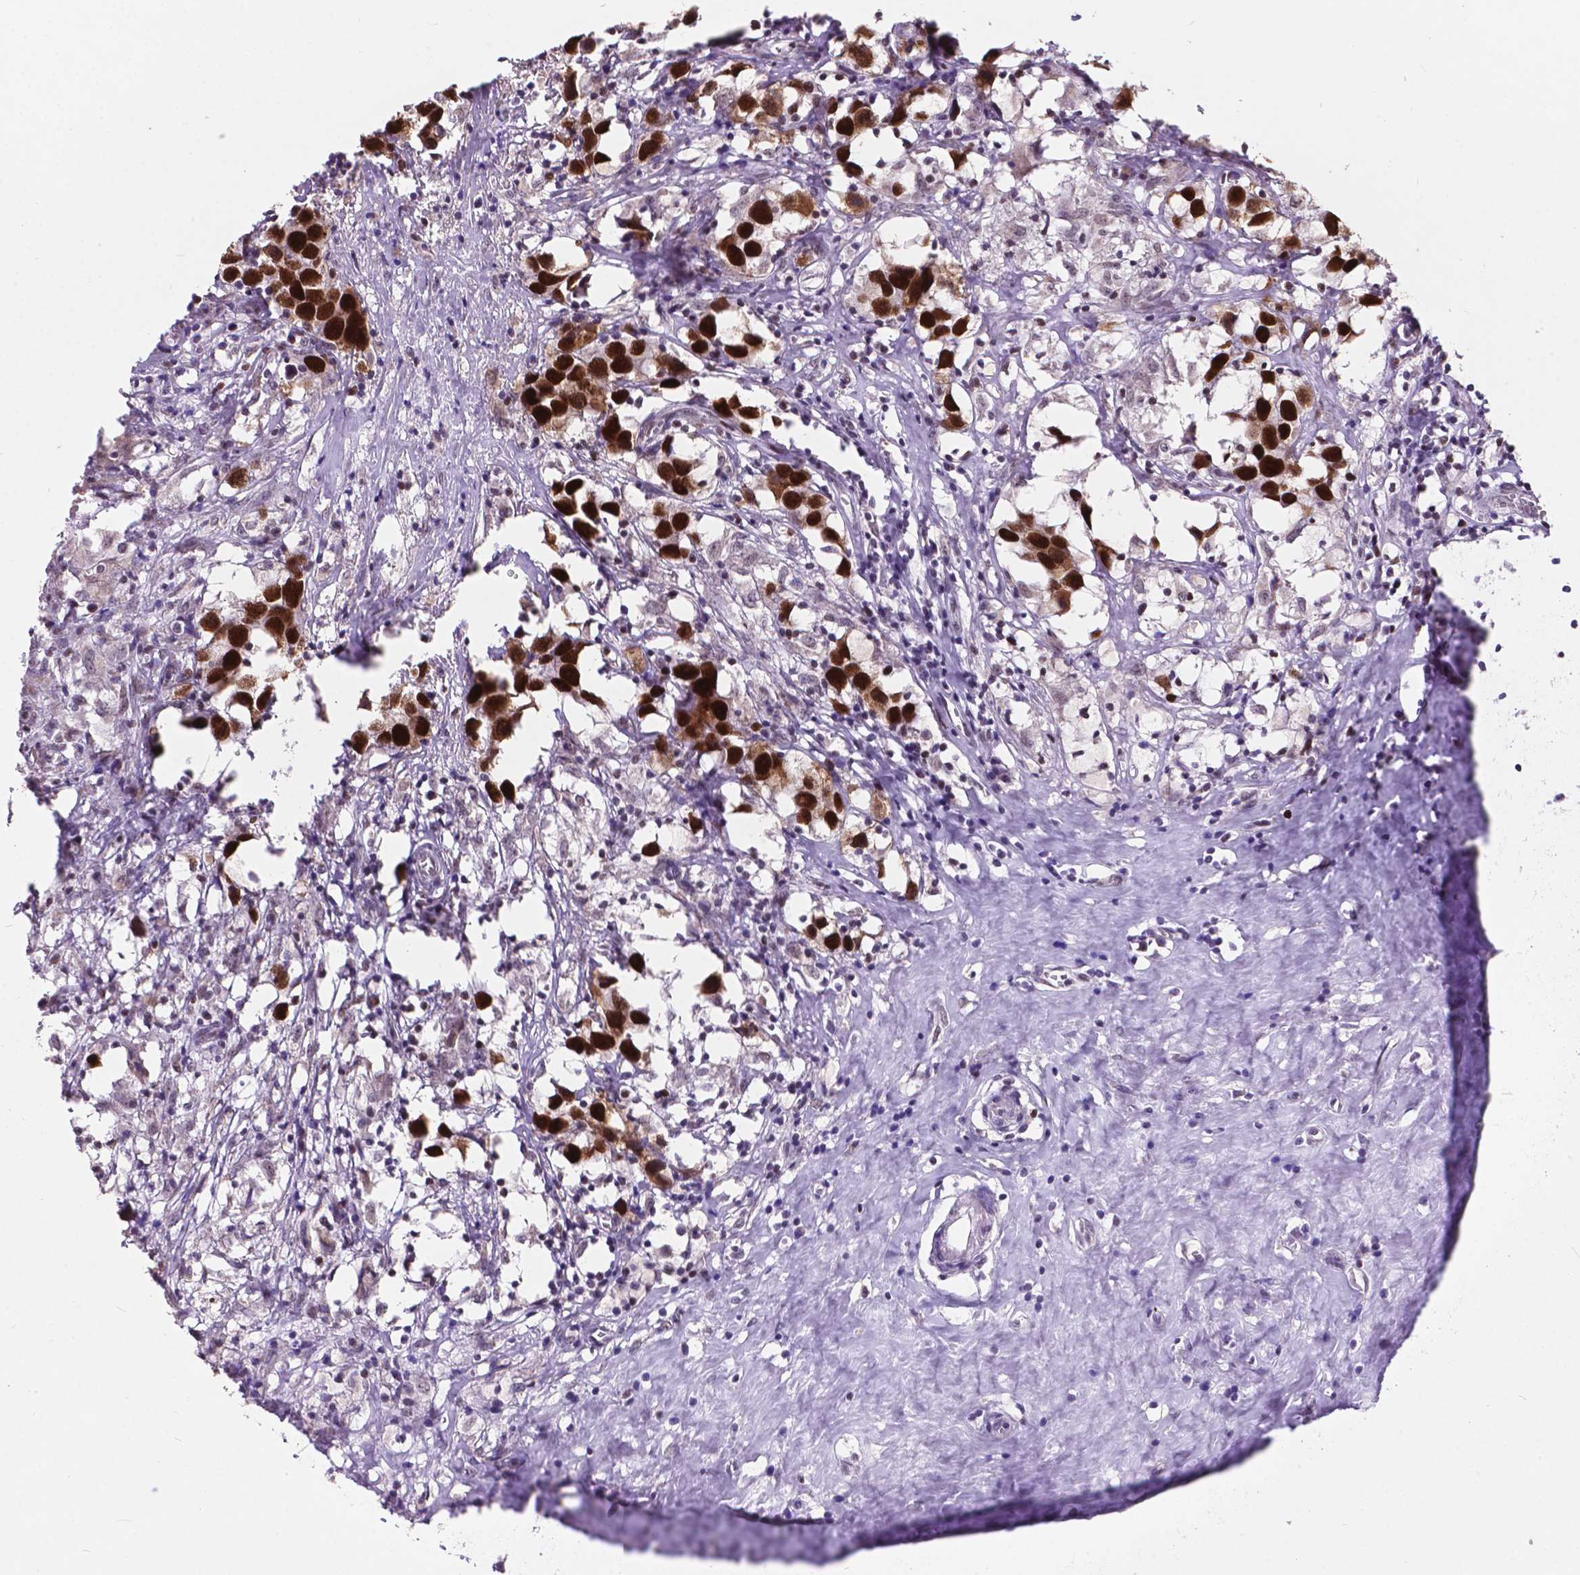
{"staining": {"intensity": "strong", "quantity": ">75%", "location": "cytoplasmic/membranous,nuclear"}, "tissue": "testis cancer", "cell_type": "Tumor cells", "image_type": "cancer", "snomed": [{"axis": "morphology", "description": "Seminoma, NOS"}, {"axis": "topography", "description": "Testis"}], "caption": "Strong cytoplasmic/membranous and nuclear staining for a protein is seen in about >75% of tumor cells of testis seminoma using immunohistochemistry.", "gene": "MSH2", "patient": {"sex": "male", "age": 49}}